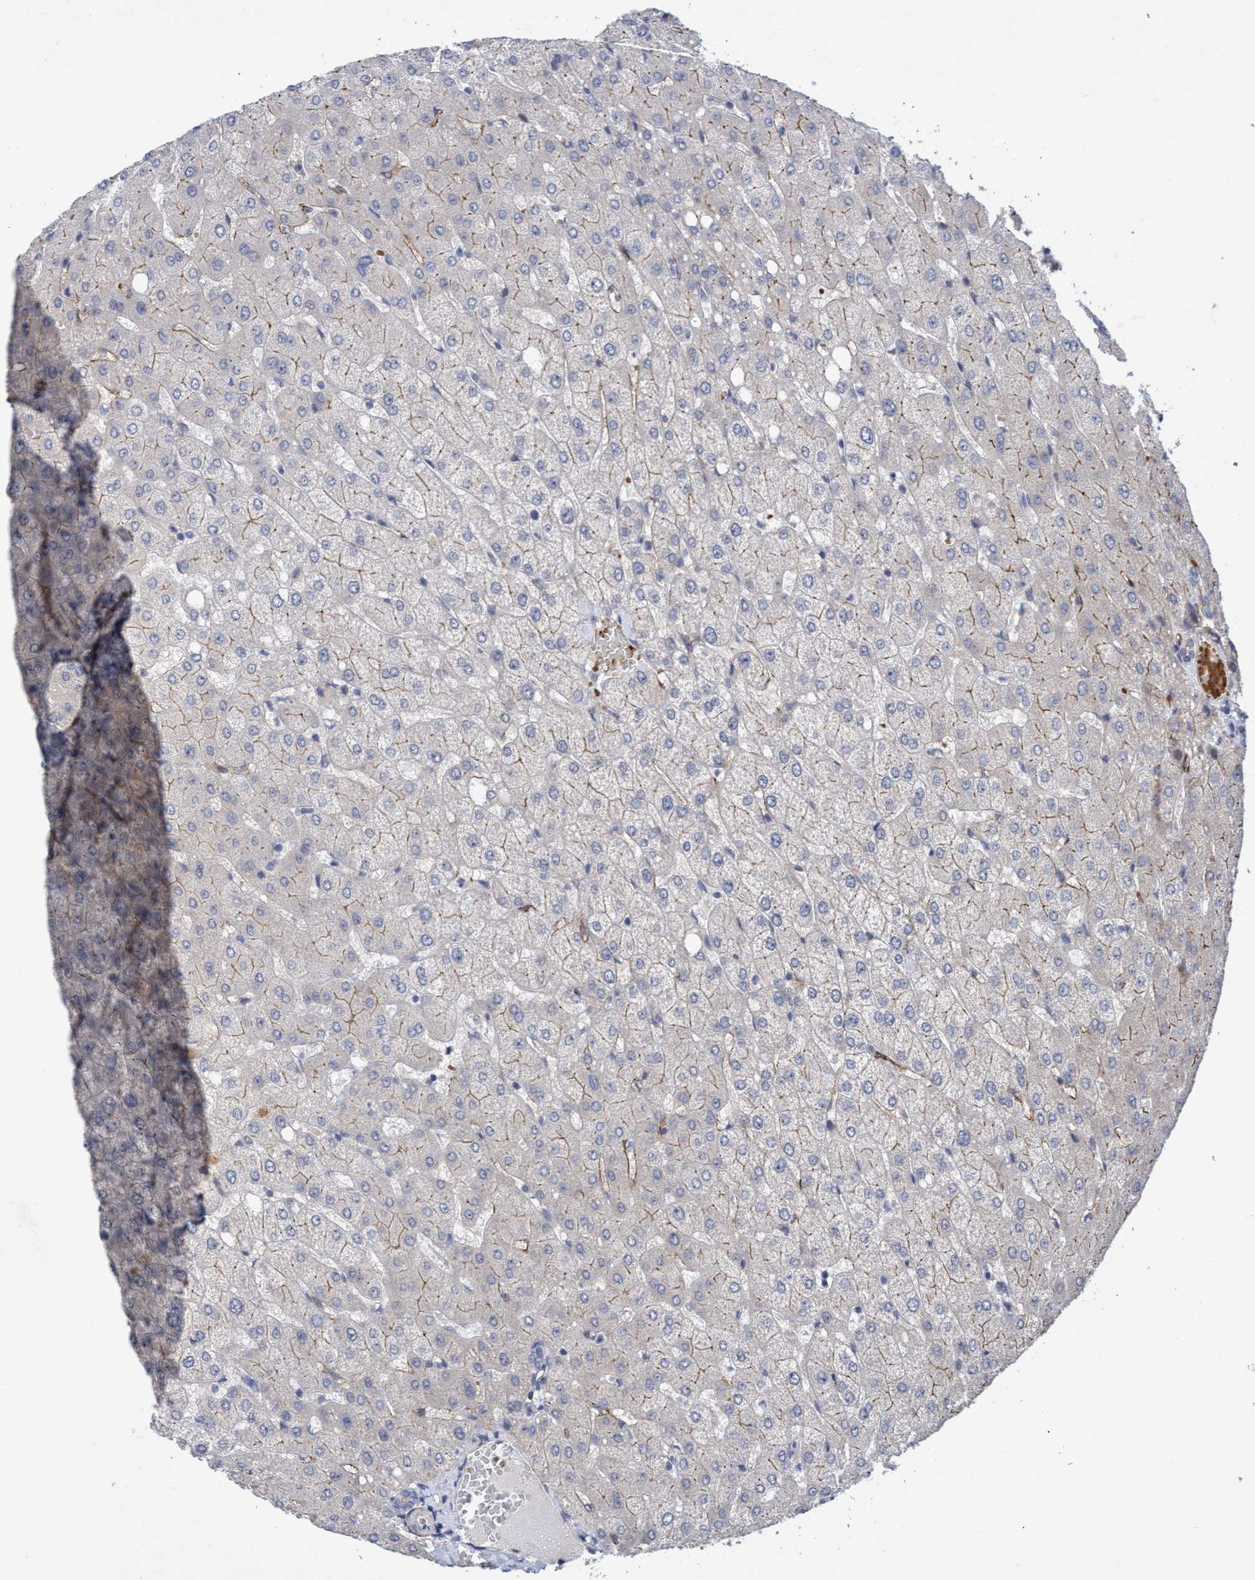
{"staining": {"intensity": "negative", "quantity": "none", "location": "none"}, "tissue": "liver", "cell_type": "Cholangiocytes", "image_type": "normal", "snomed": [{"axis": "morphology", "description": "Normal tissue, NOS"}, {"axis": "topography", "description": "Liver"}], "caption": "This is a image of immunohistochemistry (IHC) staining of unremarkable liver, which shows no staining in cholangiocytes. Nuclei are stained in blue.", "gene": "ZNF750", "patient": {"sex": "female", "age": 54}}